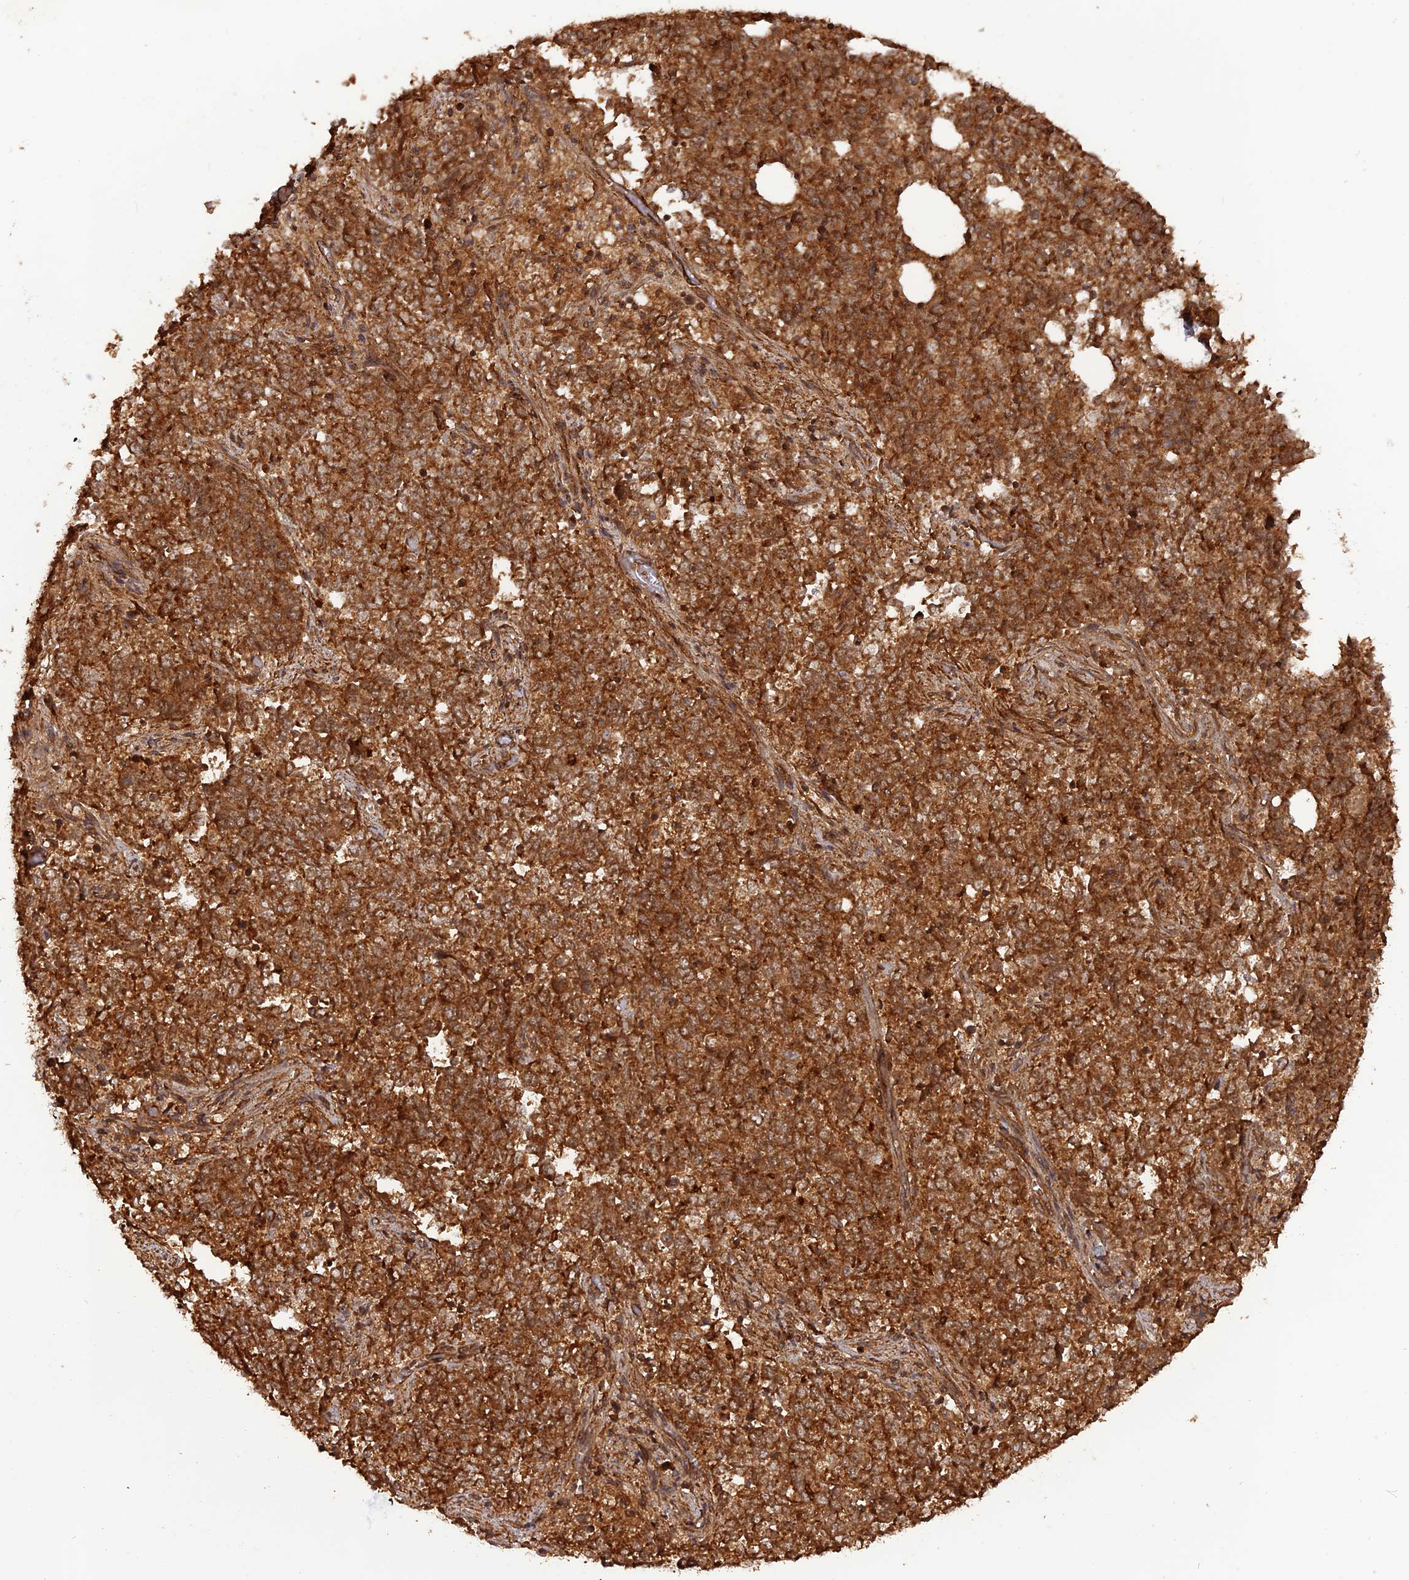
{"staining": {"intensity": "strong", "quantity": ">75%", "location": "cytoplasmic/membranous"}, "tissue": "endometrial cancer", "cell_type": "Tumor cells", "image_type": "cancer", "snomed": [{"axis": "morphology", "description": "Adenocarcinoma, NOS"}, {"axis": "topography", "description": "Endometrium"}], "caption": "The photomicrograph demonstrates staining of adenocarcinoma (endometrial), revealing strong cytoplasmic/membranous protein staining (brown color) within tumor cells.", "gene": "CCDC174", "patient": {"sex": "female", "age": 80}}